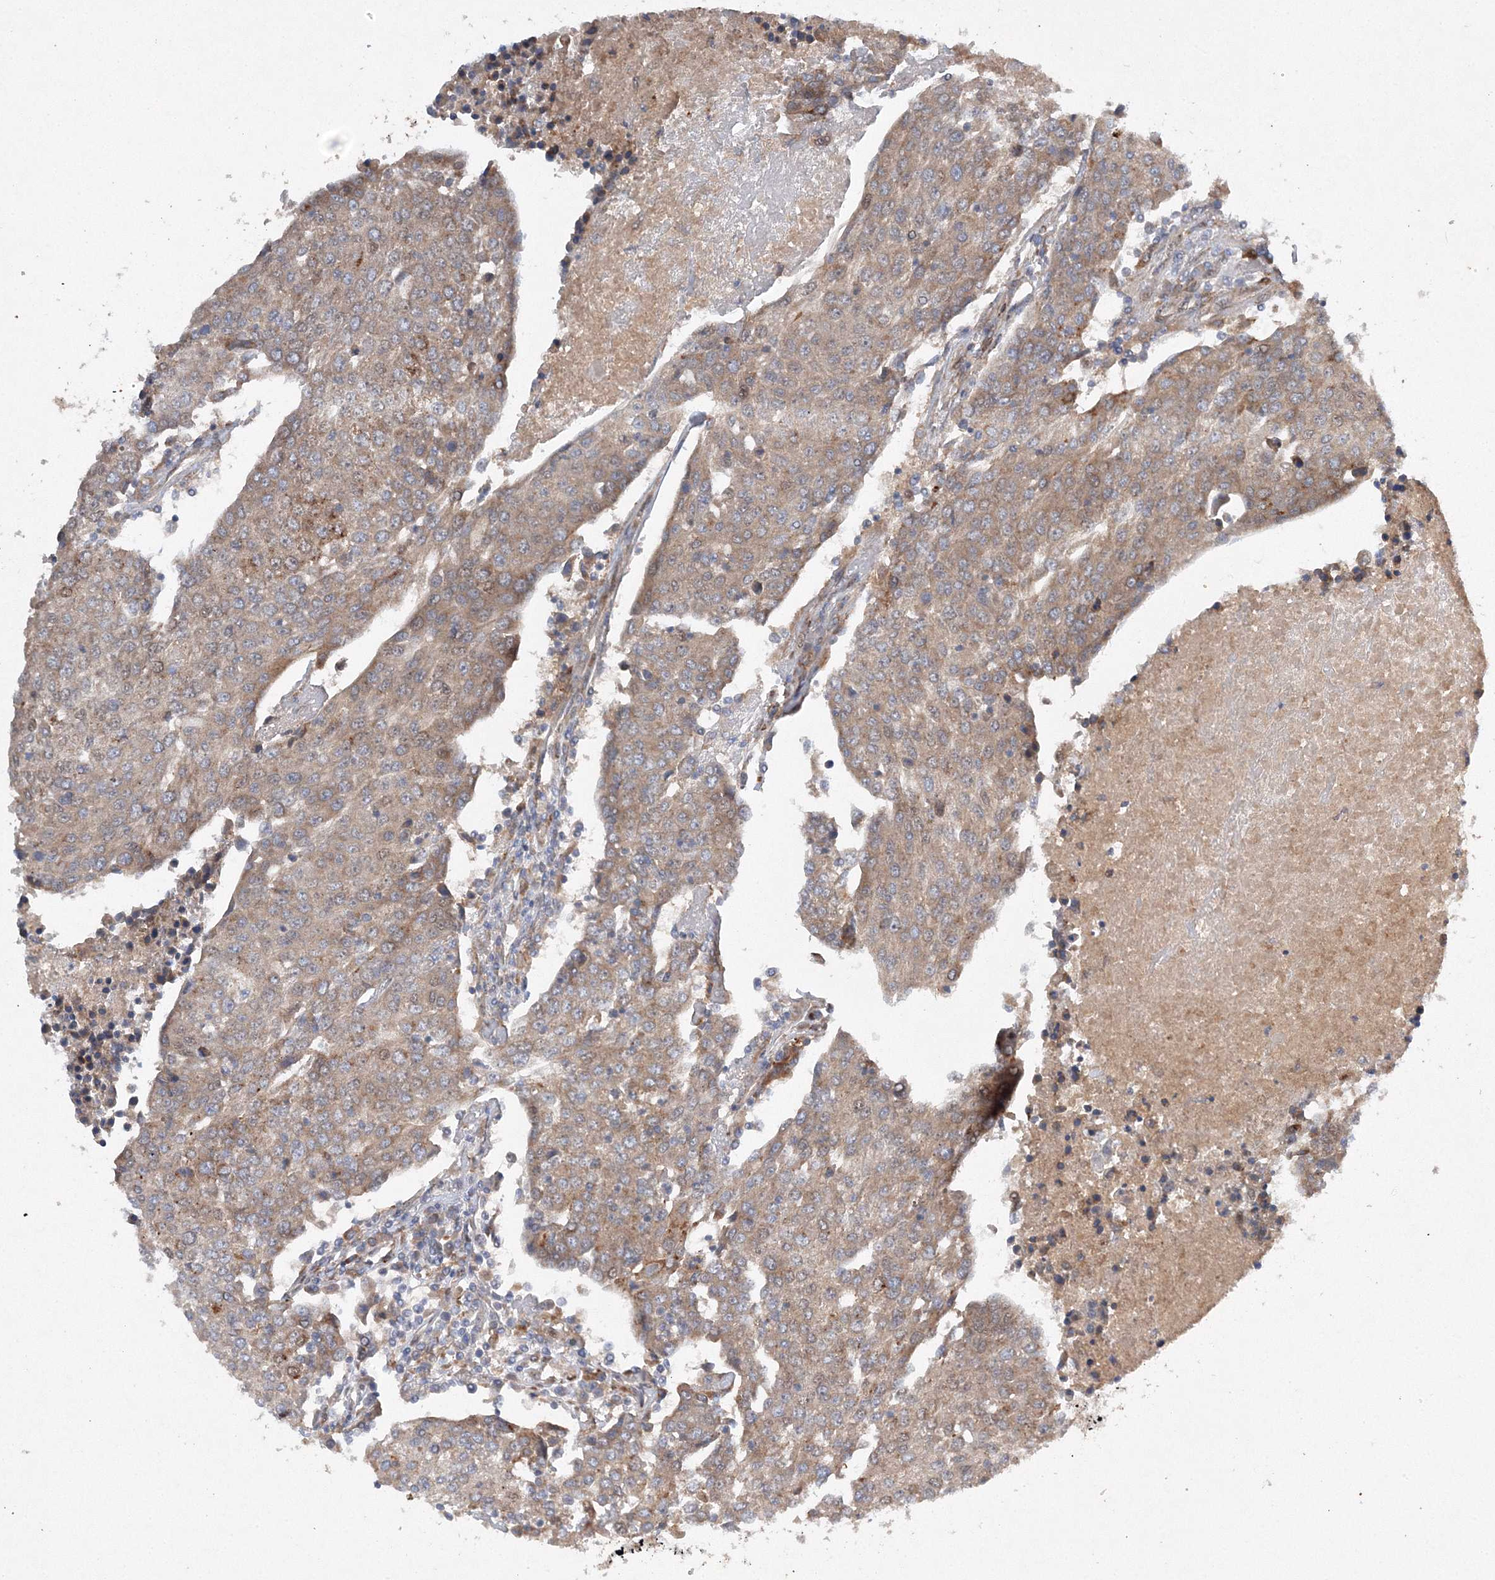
{"staining": {"intensity": "weak", "quantity": ">75%", "location": "cytoplasmic/membranous"}, "tissue": "urothelial cancer", "cell_type": "Tumor cells", "image_type": "cancer", "snomed": [{"axis": "morphology", "description": "Urothelial carcinoma, High grade"}, {"axis": "topography", "description": "Urinary bladder"}], "caption": "Tumor cells reveal low levels of weak cytoplasmic/membranous staining in about >75% of cells in urothelial cancer.", "gene": "SLC36A1", "patient": {"sex": "female", "age": 85}}